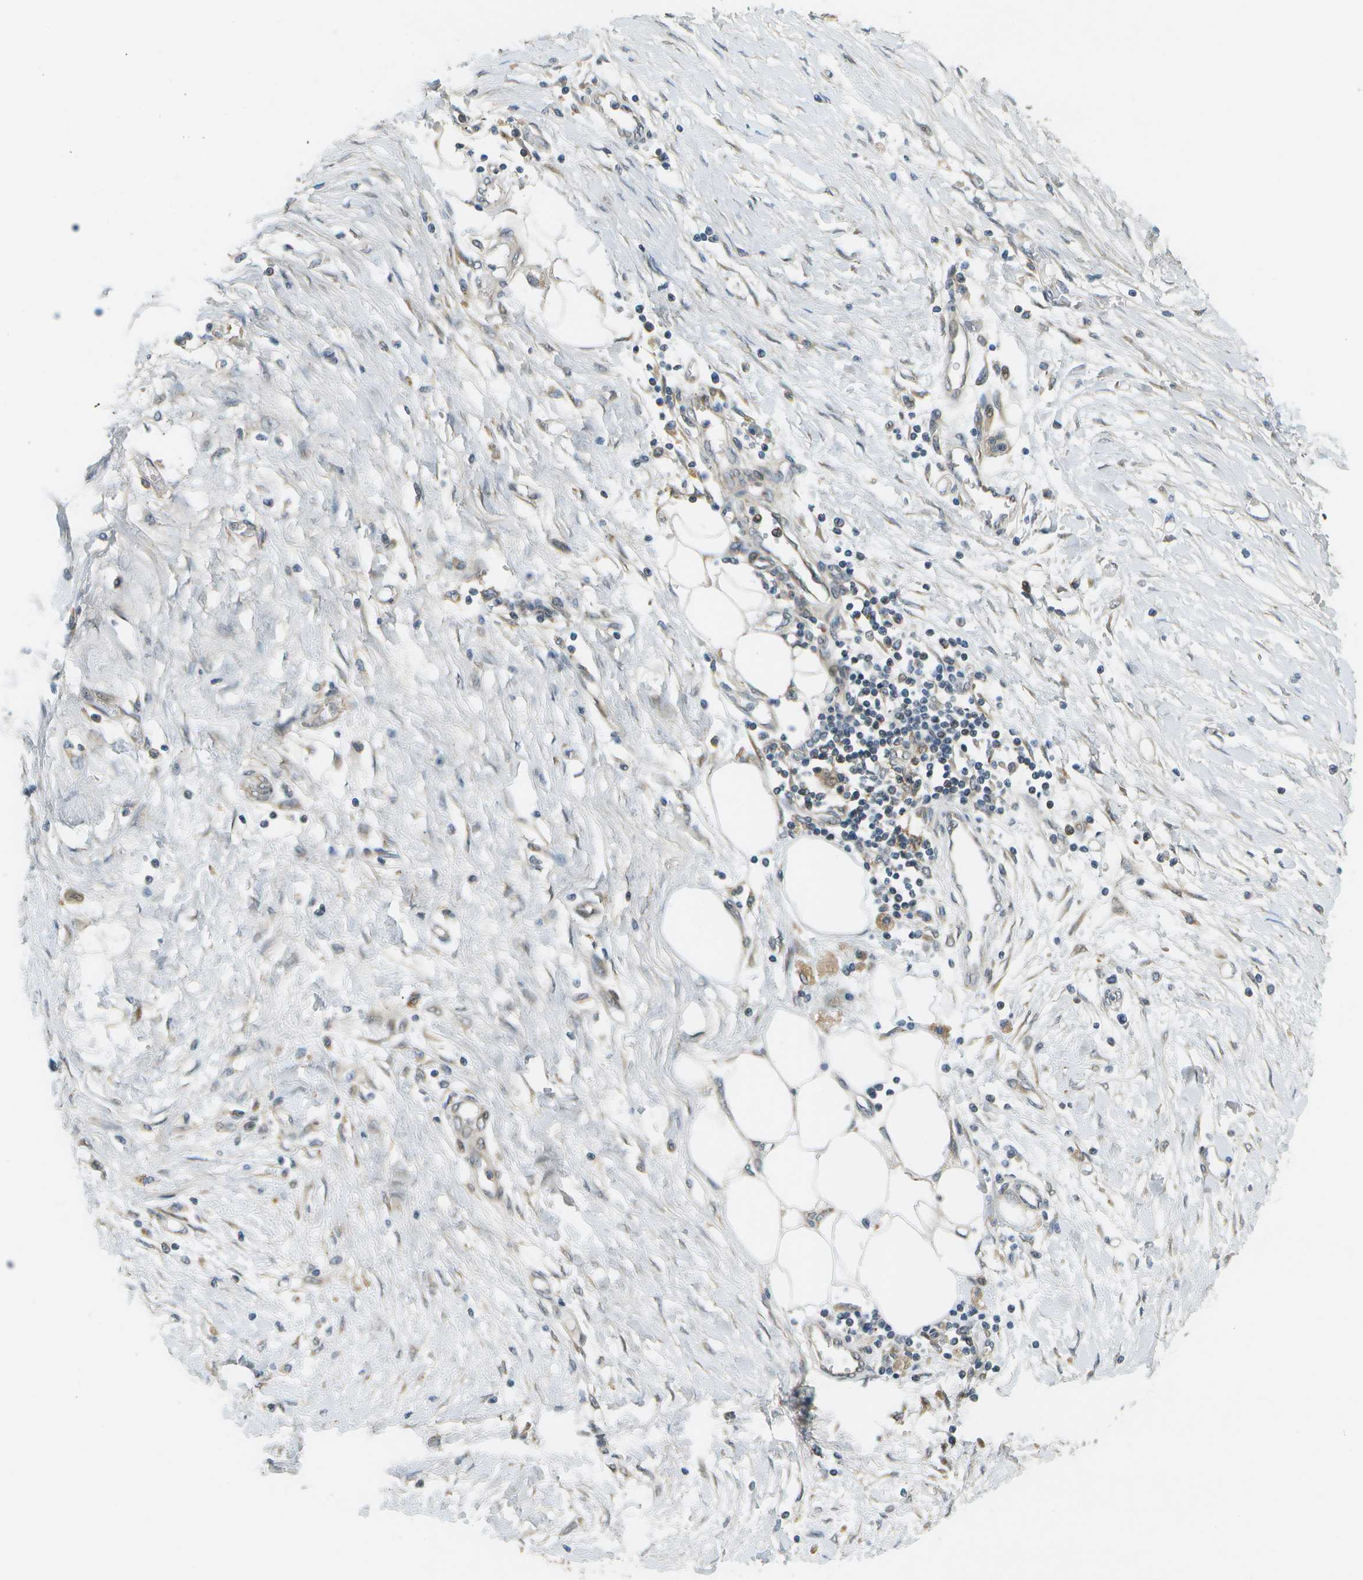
{"staining": {"intensity": "negative", "quantity": "none", "location": "none"}, "tissue": "pancreatic cancer", "cell_type": "Tumor cells", "image_type": "cancer", "snomed": [{"axis": "morphology", "description": "Adenocarcinoma, NOS"}, {"axis": "topography", "description": "Pancreas"}], "caption": "This is an IHC photomicrograph of pancreatic adenocarcinoma. There is no staining in tumor cells.", "gene": "WNK2", "patient": {"sex": "female", "age": 70}}